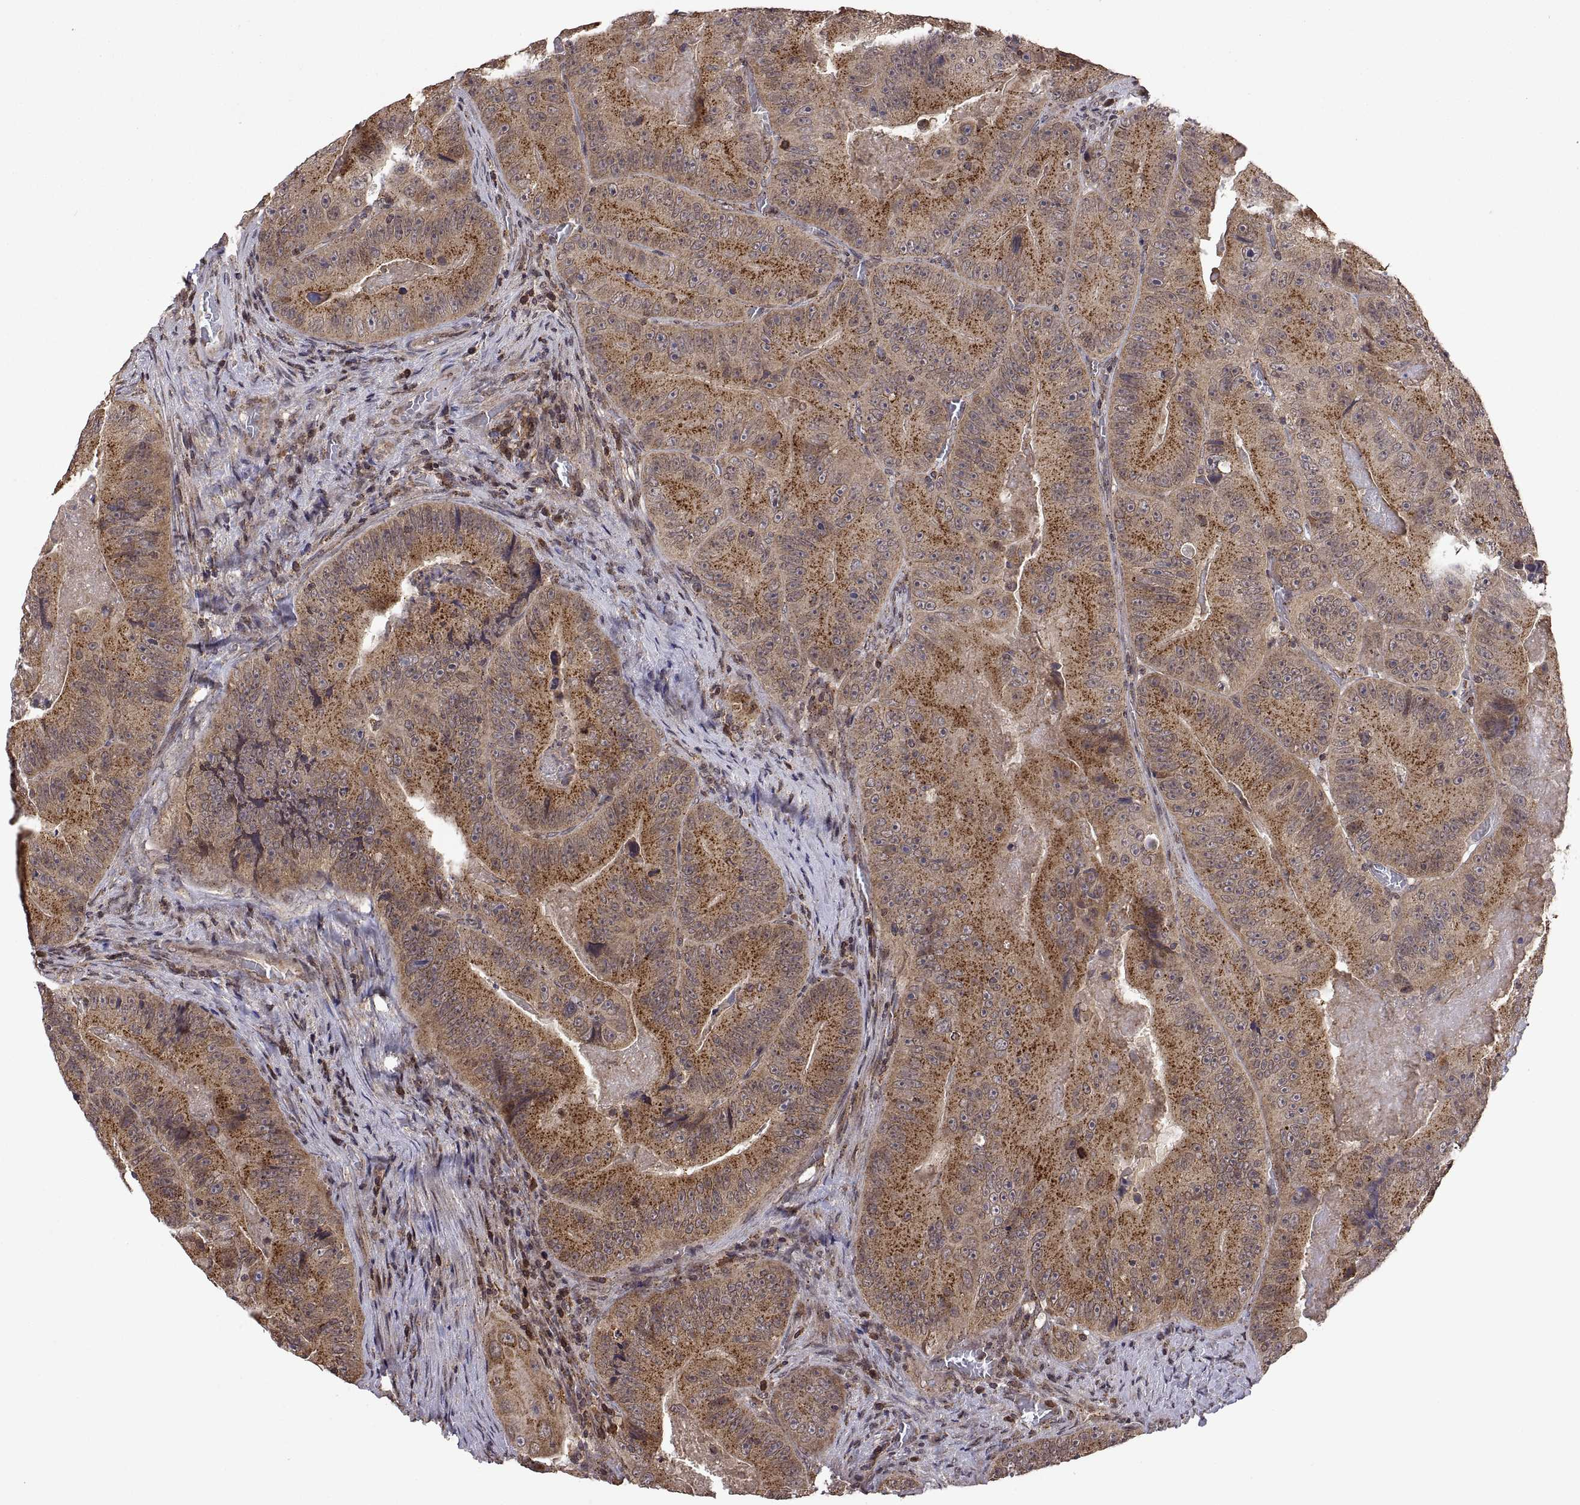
{"staining": {"intensity": "strong", "quantity": ">75%", "location": "cytoplasmic/membranous"}, "tissue": "colorectal cancer", "cell_type": "Tumor cells", "image_type": "cancer", "snomed": [{"axis": "morphology", "description": "Adenocarcinoma, NOS"}, {"axis": "topography", "description": "Colon"}], "caption": "Human adenocarcinoma (colorectal) stained with a protein marker displays strong staining in tumor cells.", "gene": "ZNRF2", "patient": {"sex": "female", "age": 86}}